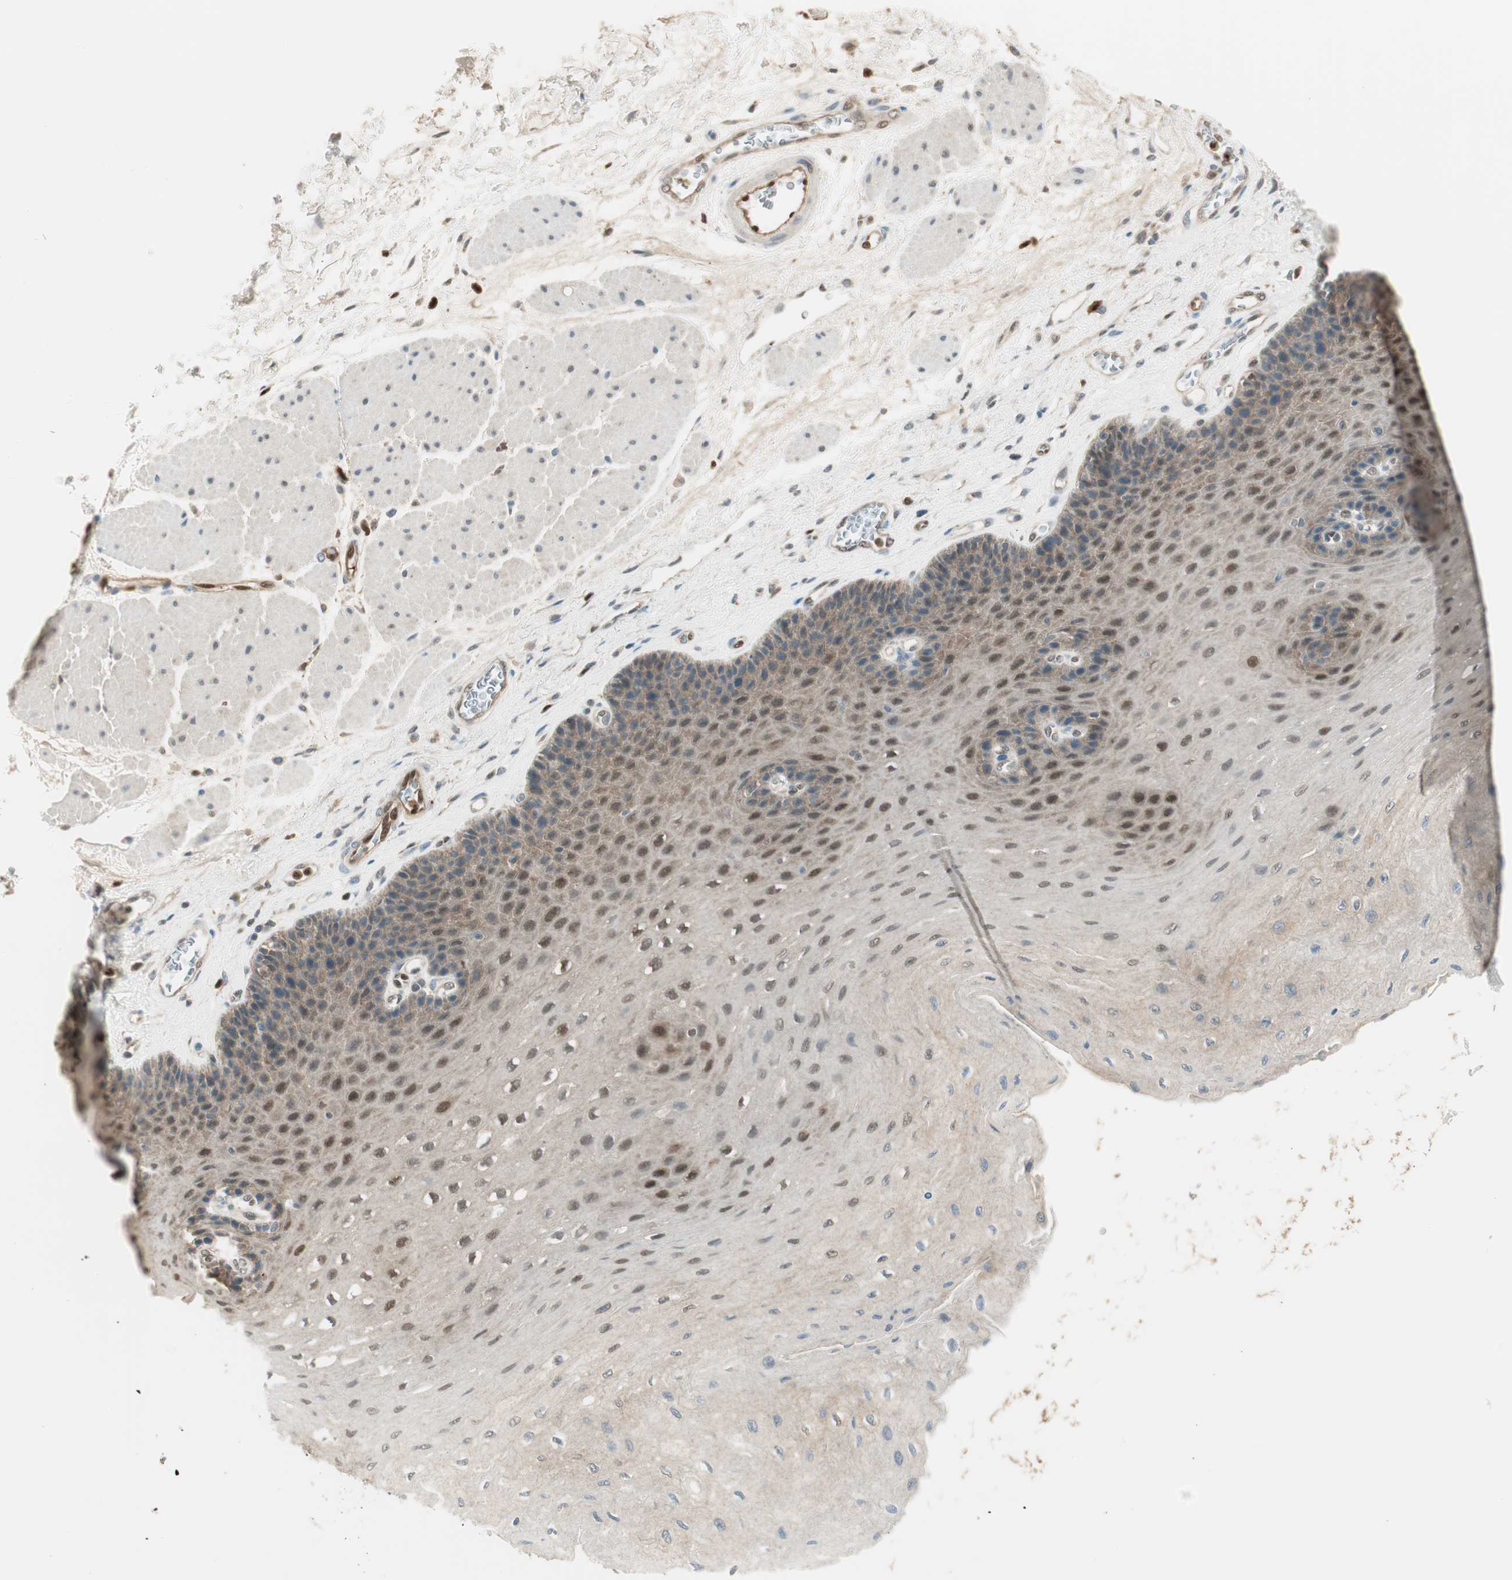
{"staining": {"intensity": "moderate", "quantity": "25%-75%", "location": "nuclear"}, "tissue": "esophagus", "cell_type": "Squamous epithelial cells", "image_type": "normal", "snomed": [{"axis": "morphology", "description": "Normal tissue, NOS"}, {"axis": "topography", "description": "Esophagus"}], "caption": "Unremarkable esophagus demonstrates moderate nuclear staining in approximately 25%-75% of squamous epithelial cells.", "gene": "LTA4H", "patient": {"sex": "female", "age": 72}}